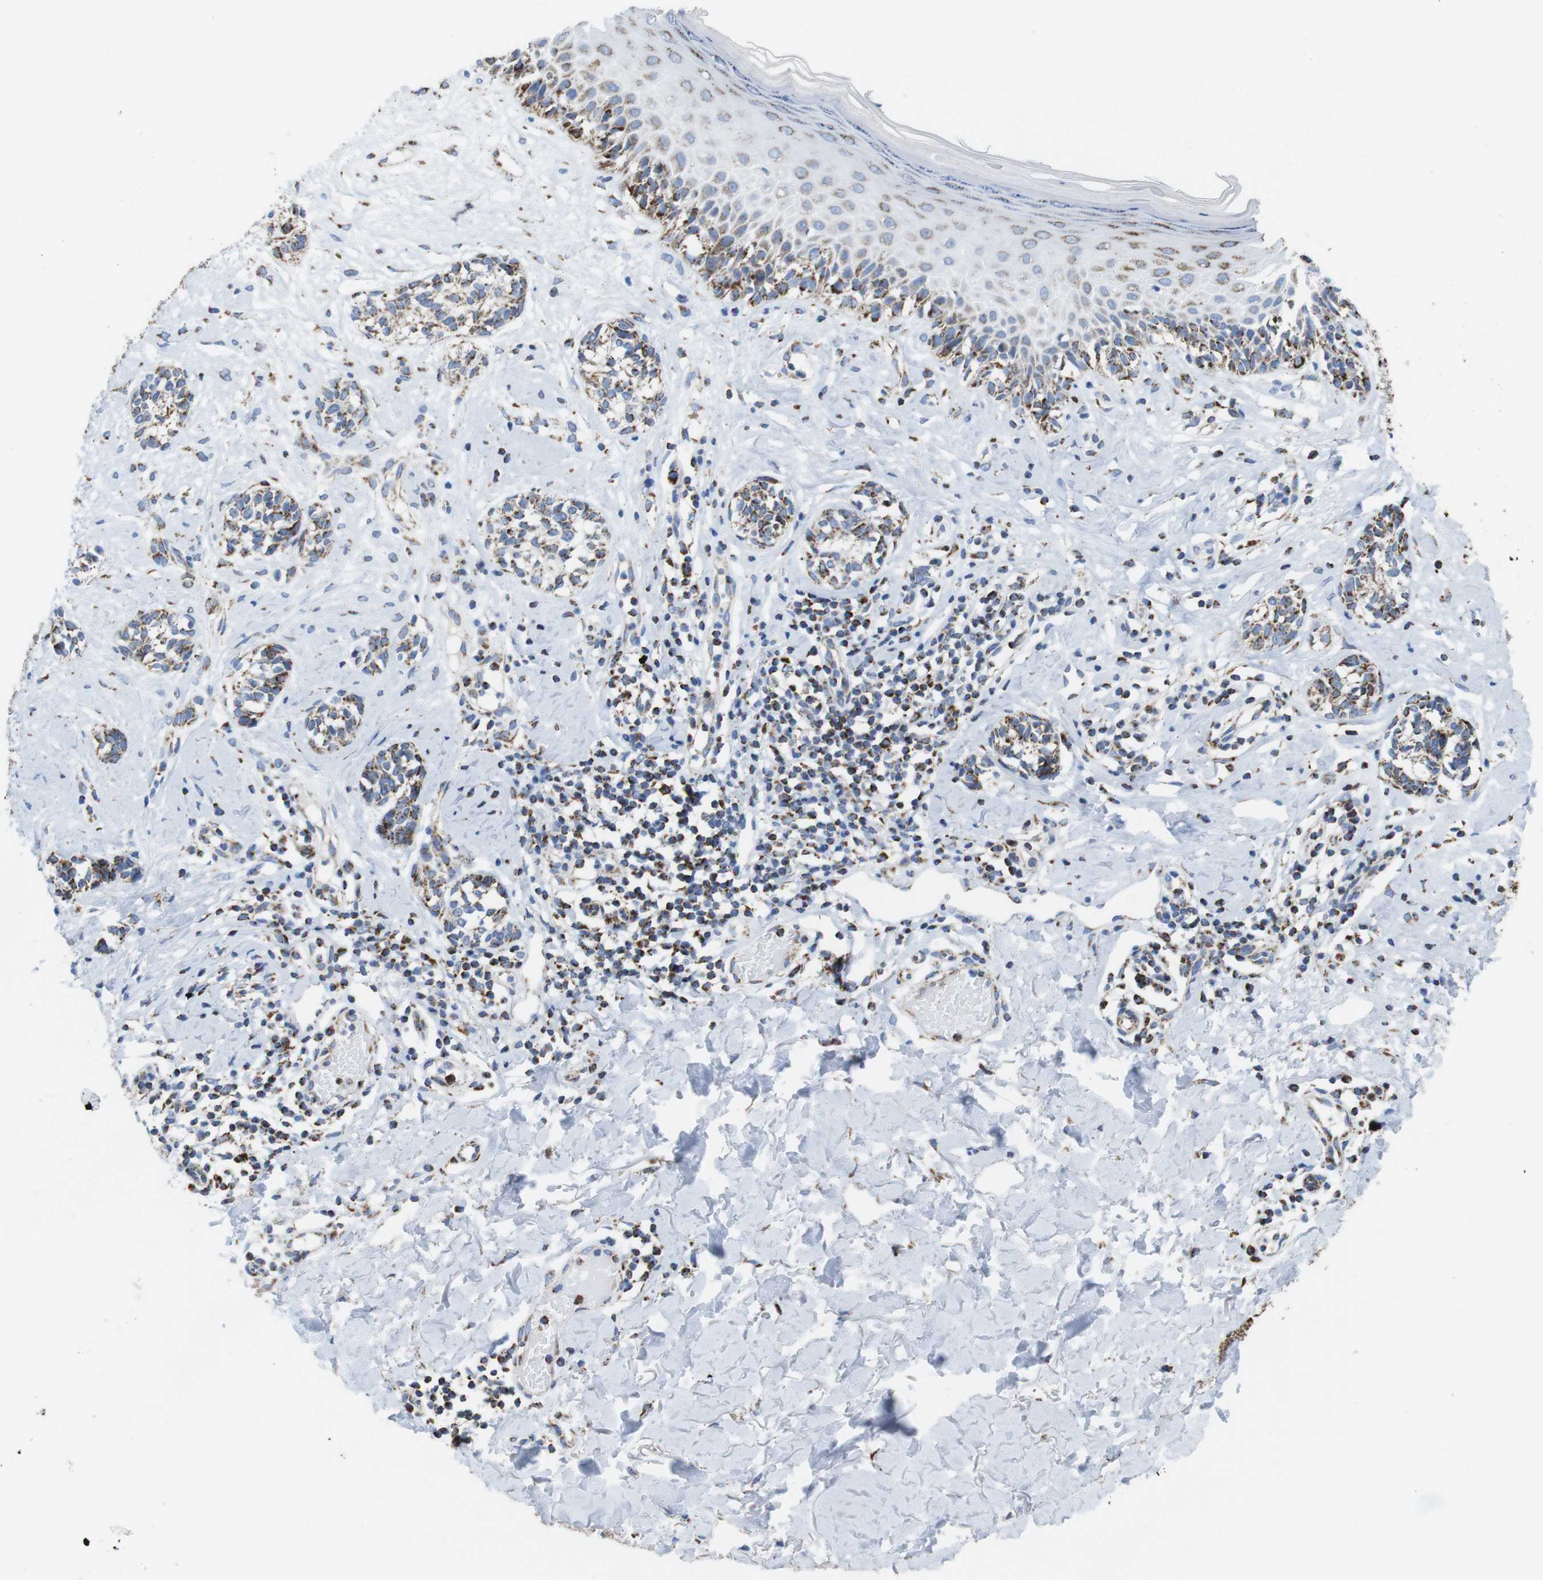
{"staining": {"intensity": "moderate", "quantity": ">75%", "location": "cytoplasmic/membranous"}, "tissue": "melanoma", "cell_type": "Tumor cells", "image_type": "cancer", "snomed": [{"axis": "morphology", "description": "Malignant melanoma, NOS"}, {"axis": "topography", "description": "Skin"}], "caption": "This photomicrograph exhibits melanoma stained with IHC to label a protein in brown. The cytoplasmic/membranous of tumor cells show moderate positivity for the protein. Nuclei are counter-stained blue.", "gene": "ATP5PO", "patient": {"sex": "male", "age": 64}}